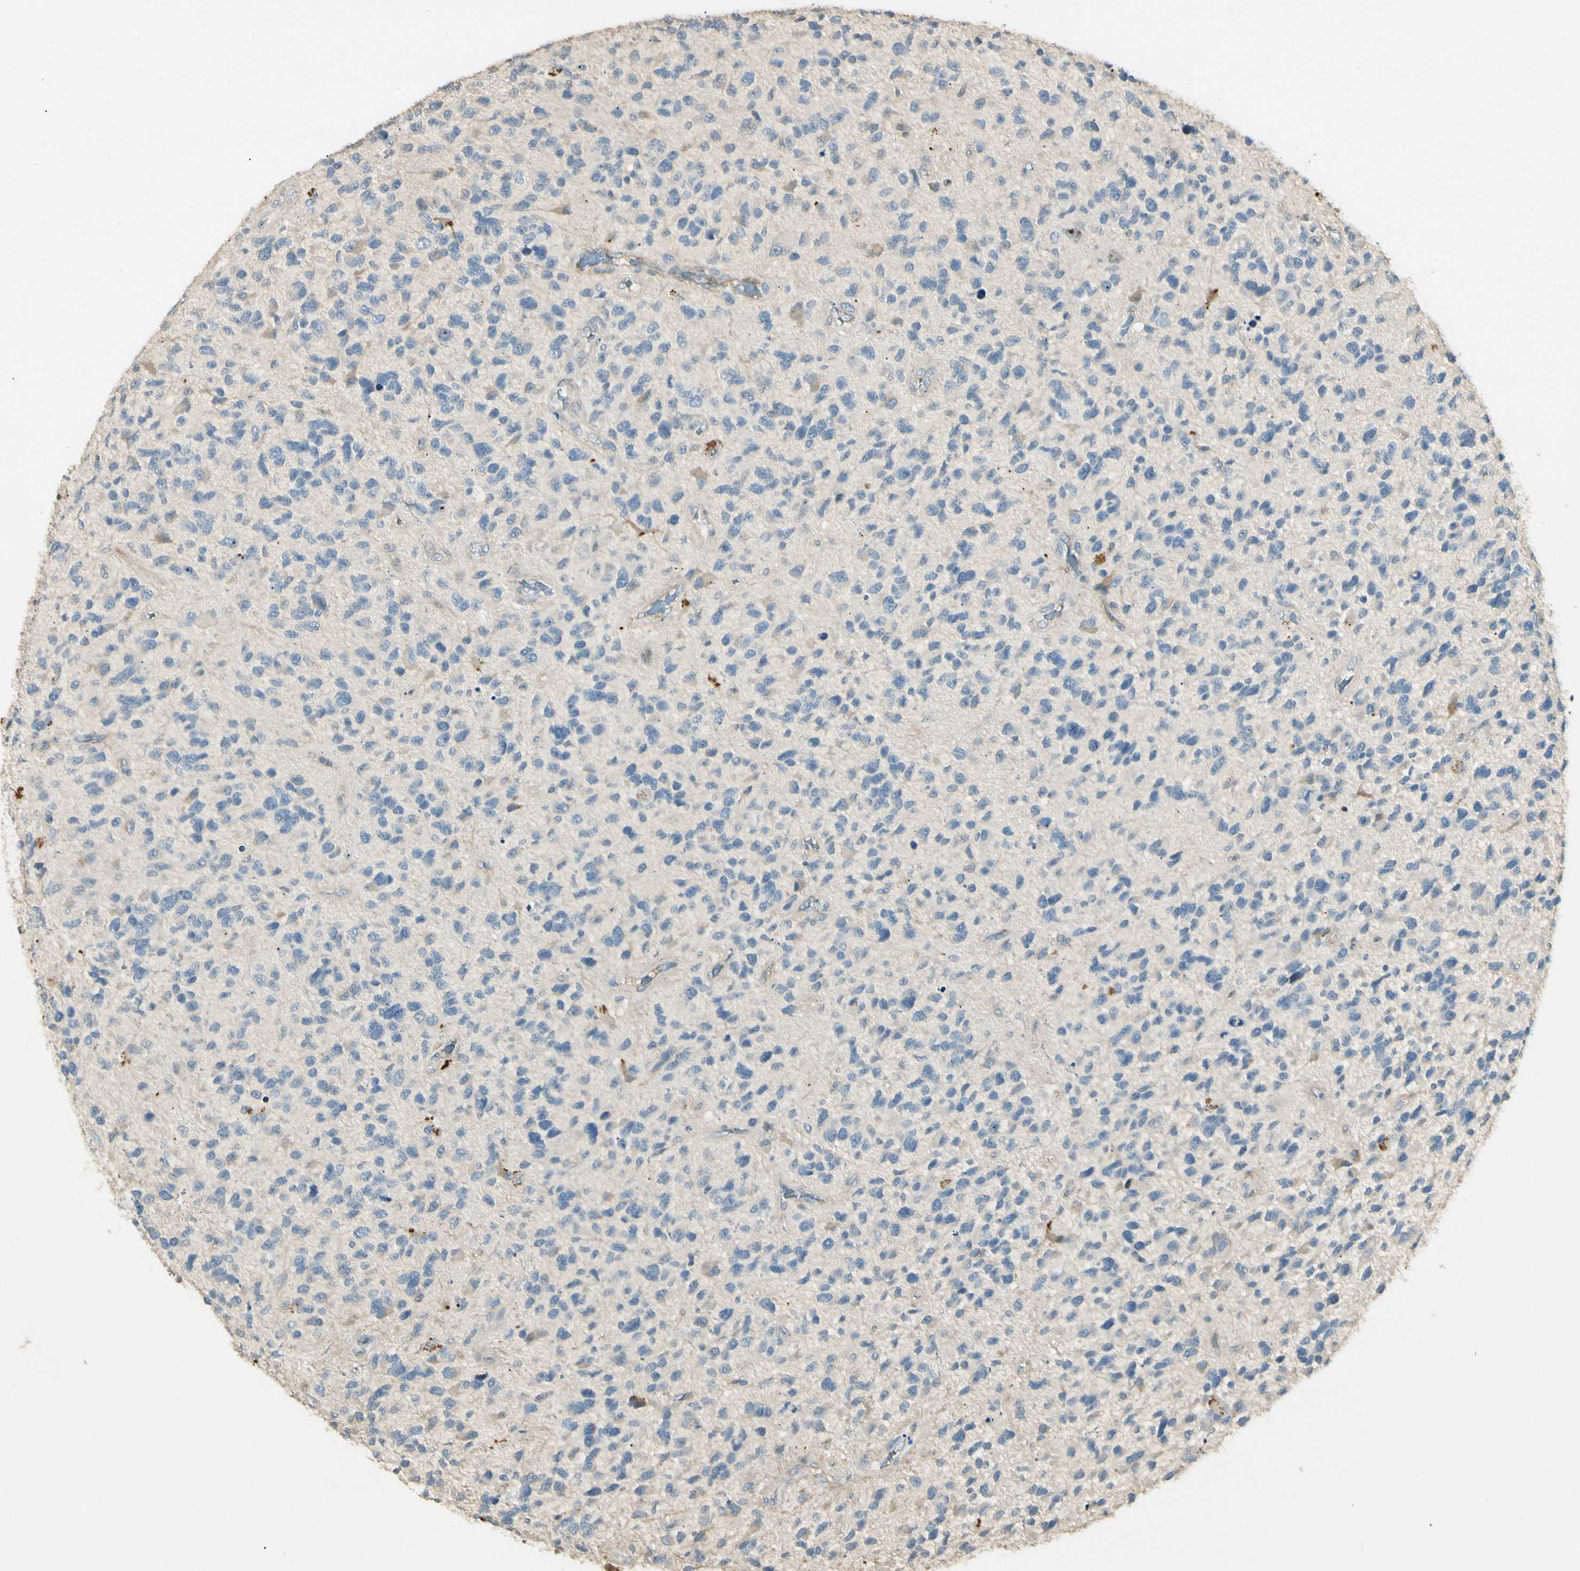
{"staining": {"intensity": "weak", "quantity": "25%-75%", "location": "cytoplasmic/membranous"}, "tissue": "glioma", "cell_type": "Tumor cells", "image_type": "cancer", "snomed": [{"axis": "morphology", "description": "Glioma, malignant, High grade"}, {"axis": "topography", "description": "Brain"}], "caption": "Immunohistochemistry (IHC) (DAB (3,3'-diaminobenzidine)) staining of human glioma reveals weak cytoplasmic/membranous protein positivity in about 25%-75% of tumor cells.", "gene": "P3H2", "patient": {"sex": "female", "age": 58}}